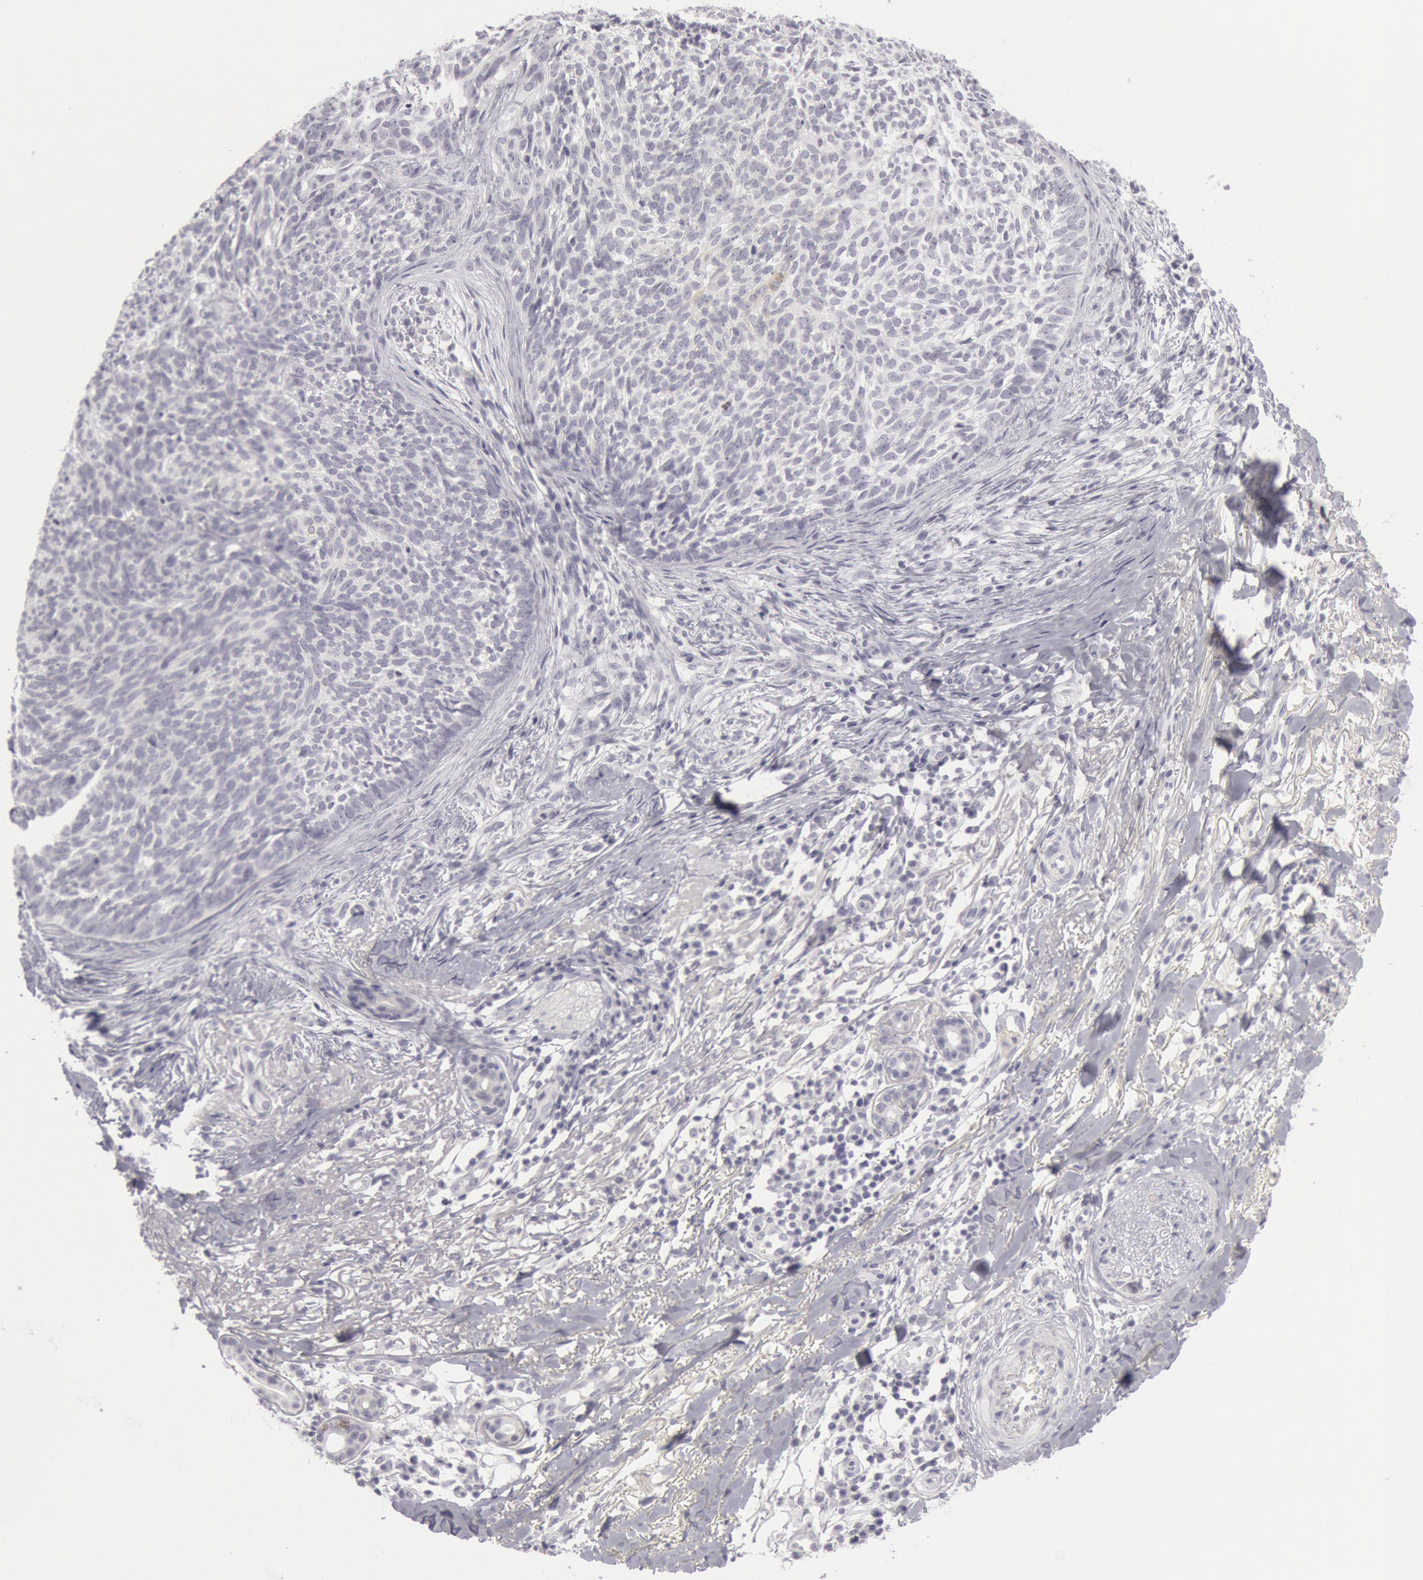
{"staining": {"intensity": "negative", "quantity": "none", "location": "none"}, "tissue": "skin cancer", "cell_type": "Tumor cells", "image_type": "cancer", "snomed": [{"axis": "morphology", "description": "Basal cell carcinoma"}, {"axis": "topography", "description": "Skin"}], "caption": "Immunohistochemistry (IHC) micrograph of neoplastic tissue: basal cell carcinoma (skin) stained with DAB (3,3'-diaminobenzidine) demonstrates no significant protein positivity in tumor cells. Brightfield microscopy of IHC stained with DAB (3,3'-diaminobenzidine) (brown) and hematoxylin (blue), captured at high magnification.", "gene": "KRT16", "patient": {"sex": "female", "age": 81}}